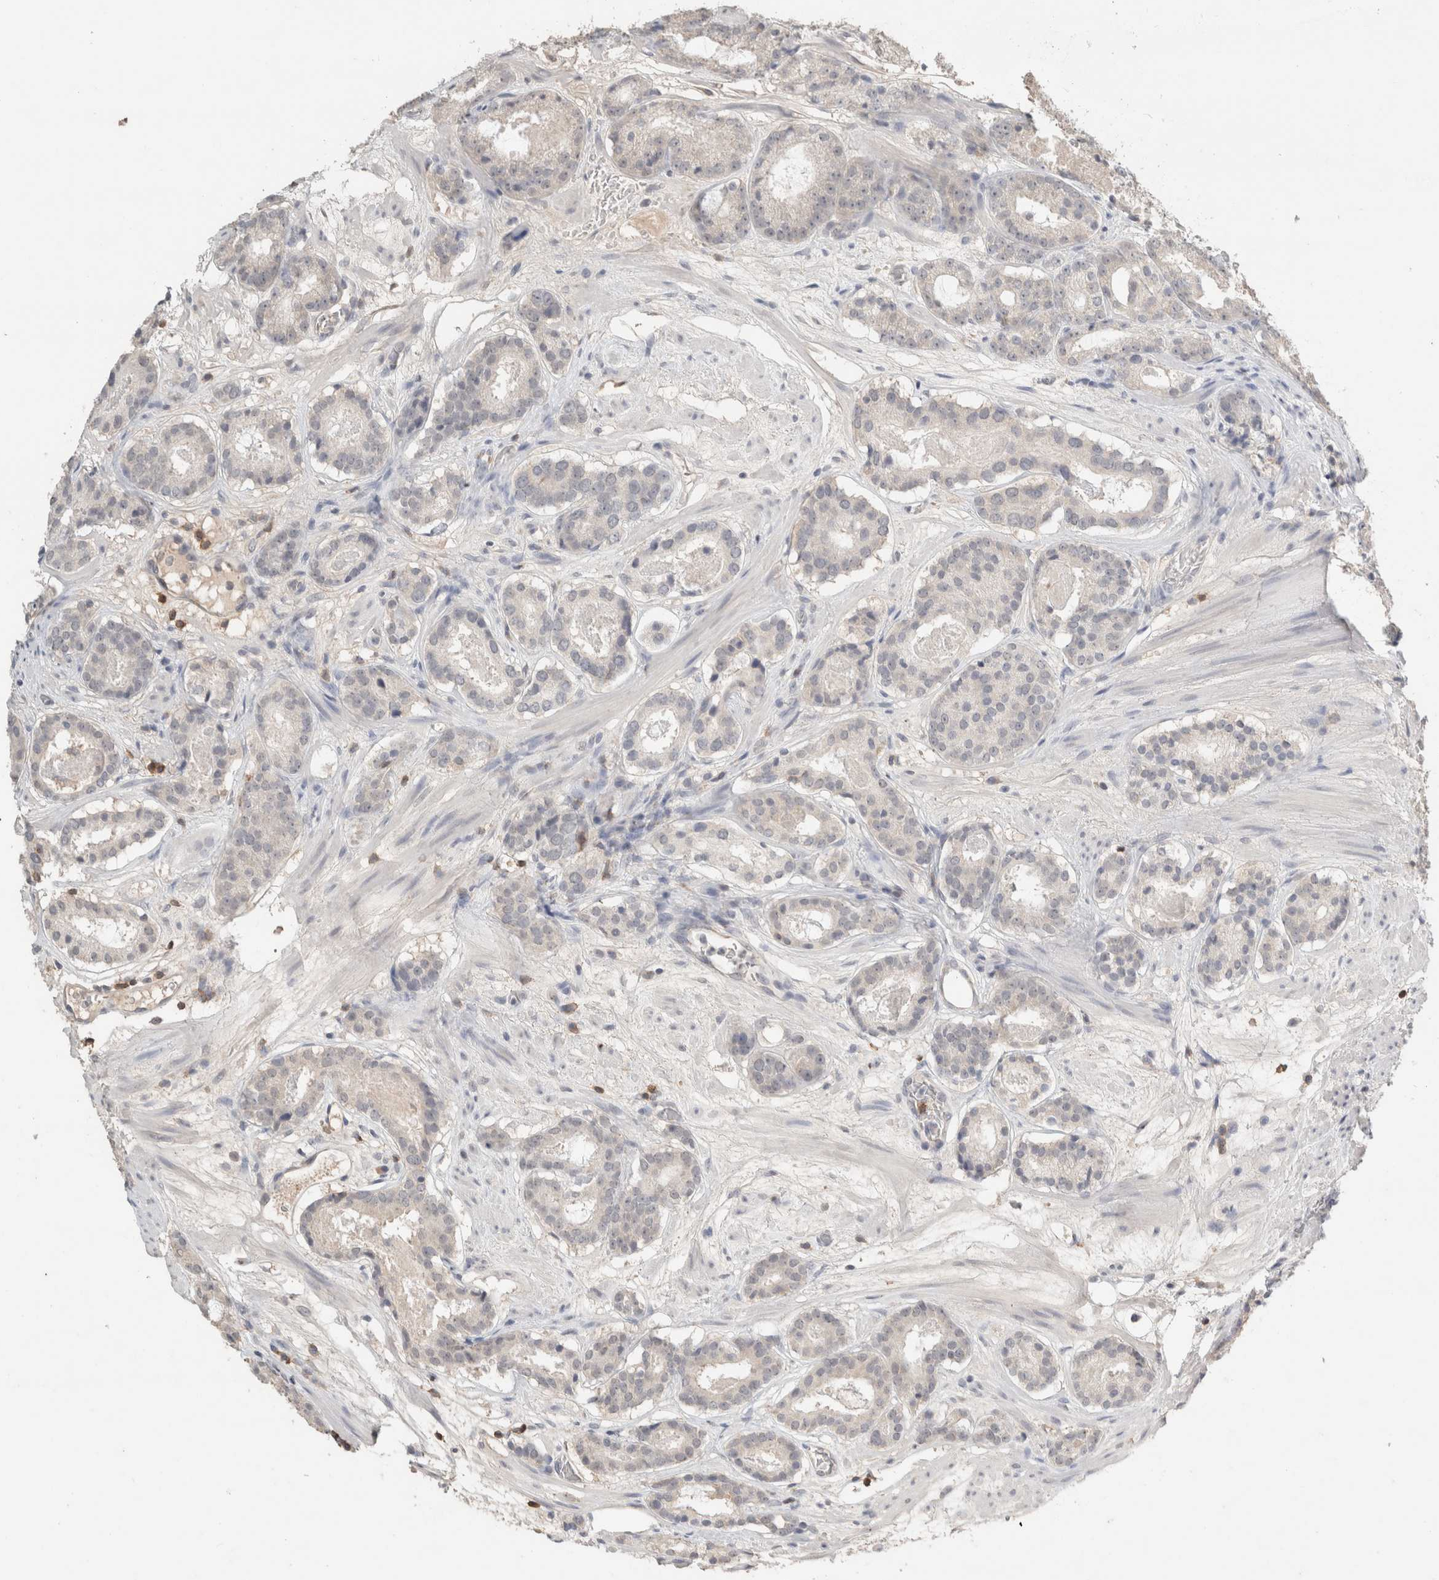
{"staining": {"intensity": "negative", "quantity": "none", "location": "none"}, "tissue": "prostate cancer", "cell_type": "Tumor cells", "image_type": "cancer", "snomed": [{"axis": "morphology", "description": "Adenocarcinoma, Low grade"}, {"axis": "topography", "description": "Prostate"}], "caption": "High magnification brightfield microscopy of prostate cancer stained with DAB (brown) and counterstained with hematoxylin (blue): tumor cells show no significant staining.", "gene": "TRAT1", "patient": {"sex": "male", "age": 69}}